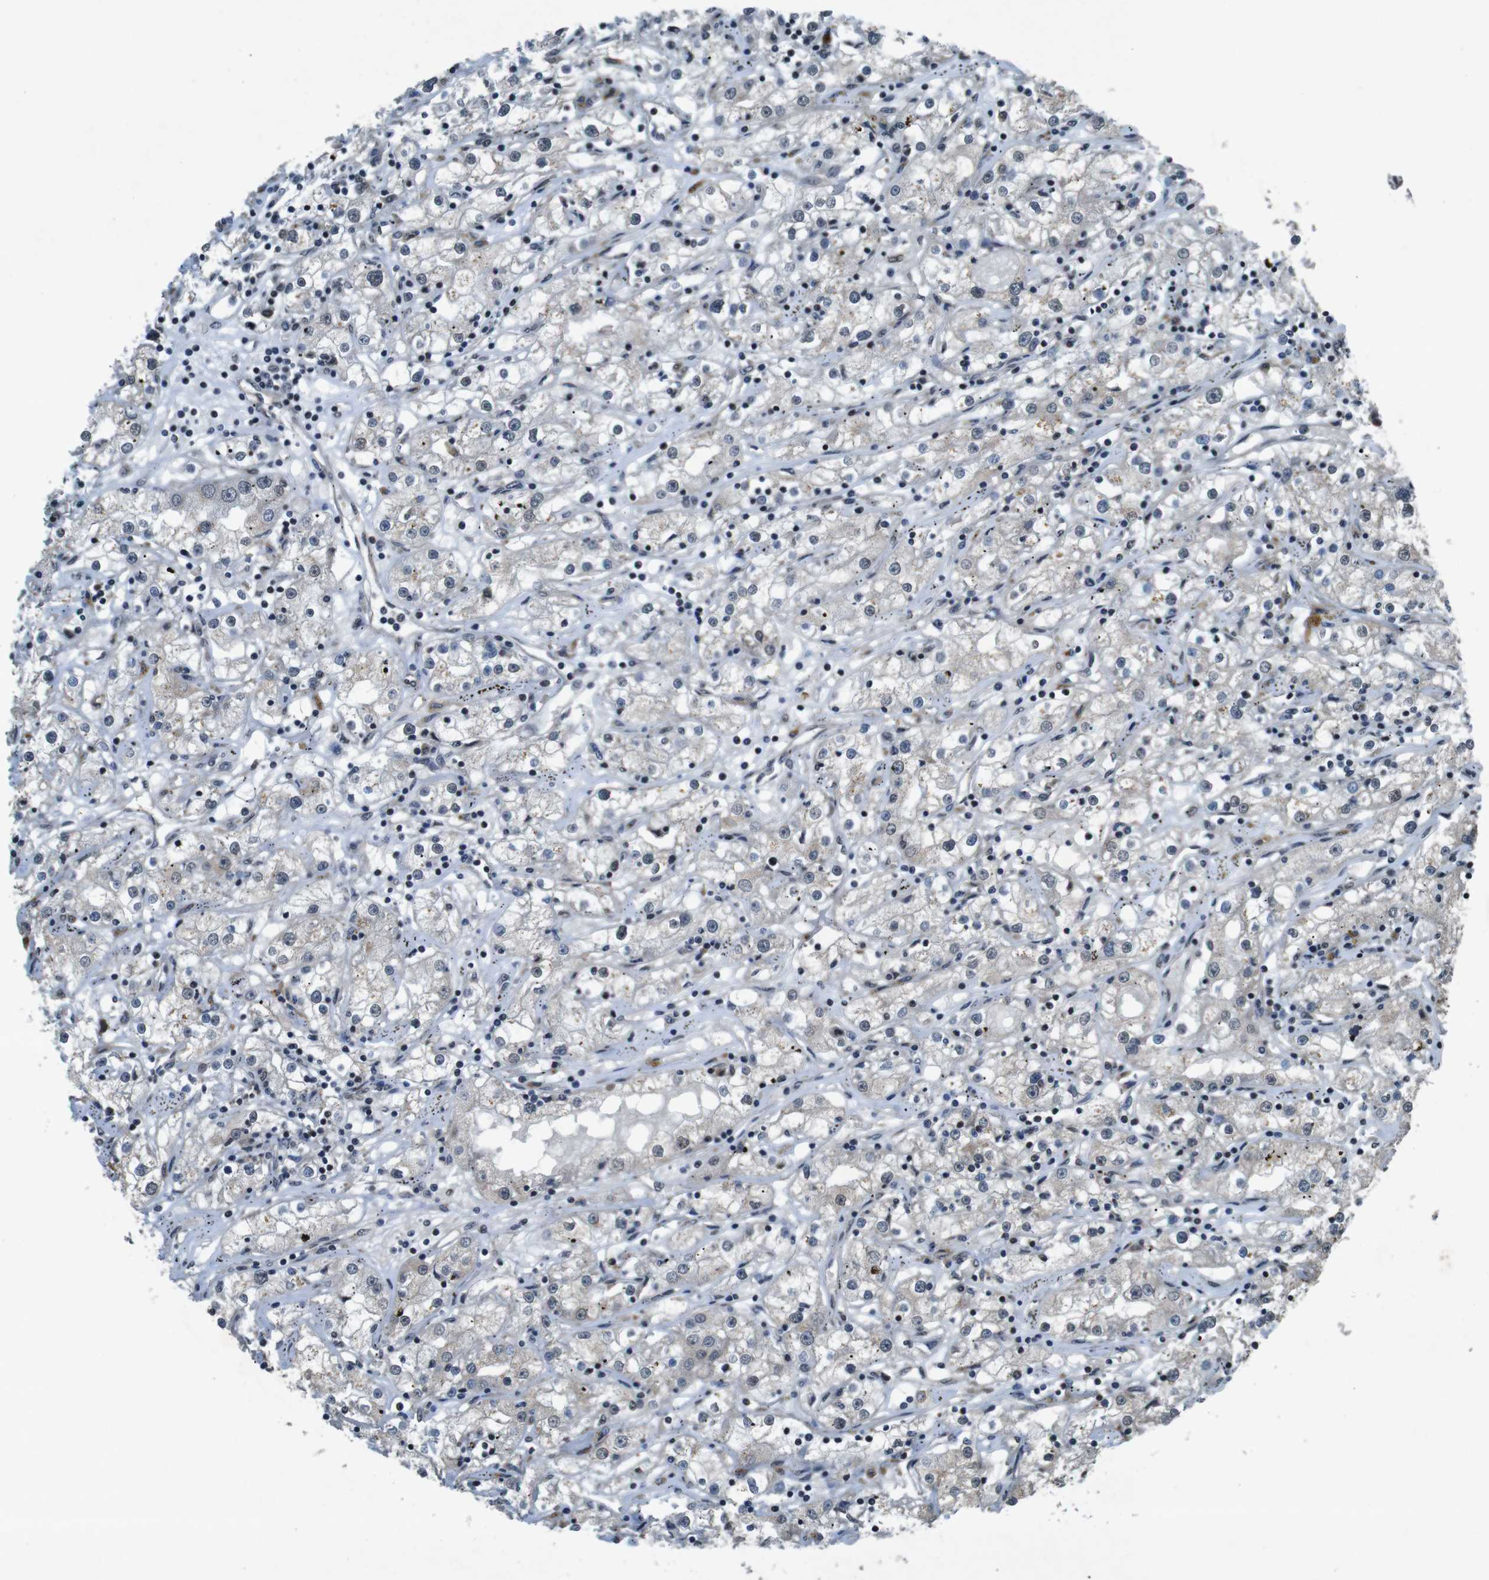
{"staining": {"intensity": "negative", "quantity": "none", "location": "none"}, "tissue": "renal cancer", "cell_type": "Tumor cells", "image_type": "cancer", "snomed": [{"axis": "morphology", "description": "Adenocarcinoma, NOS"}, {"axis": "topography", "description": "Kidney"}], "caption": "Immunohistochemistry (IHC) histopathology image of human adenocarcinoma (renal) stained for a protein (brown), which reveals no staining in tumor cells.", "gene": "SOCS1", "patient": {"sex": "male", "age": 56}}